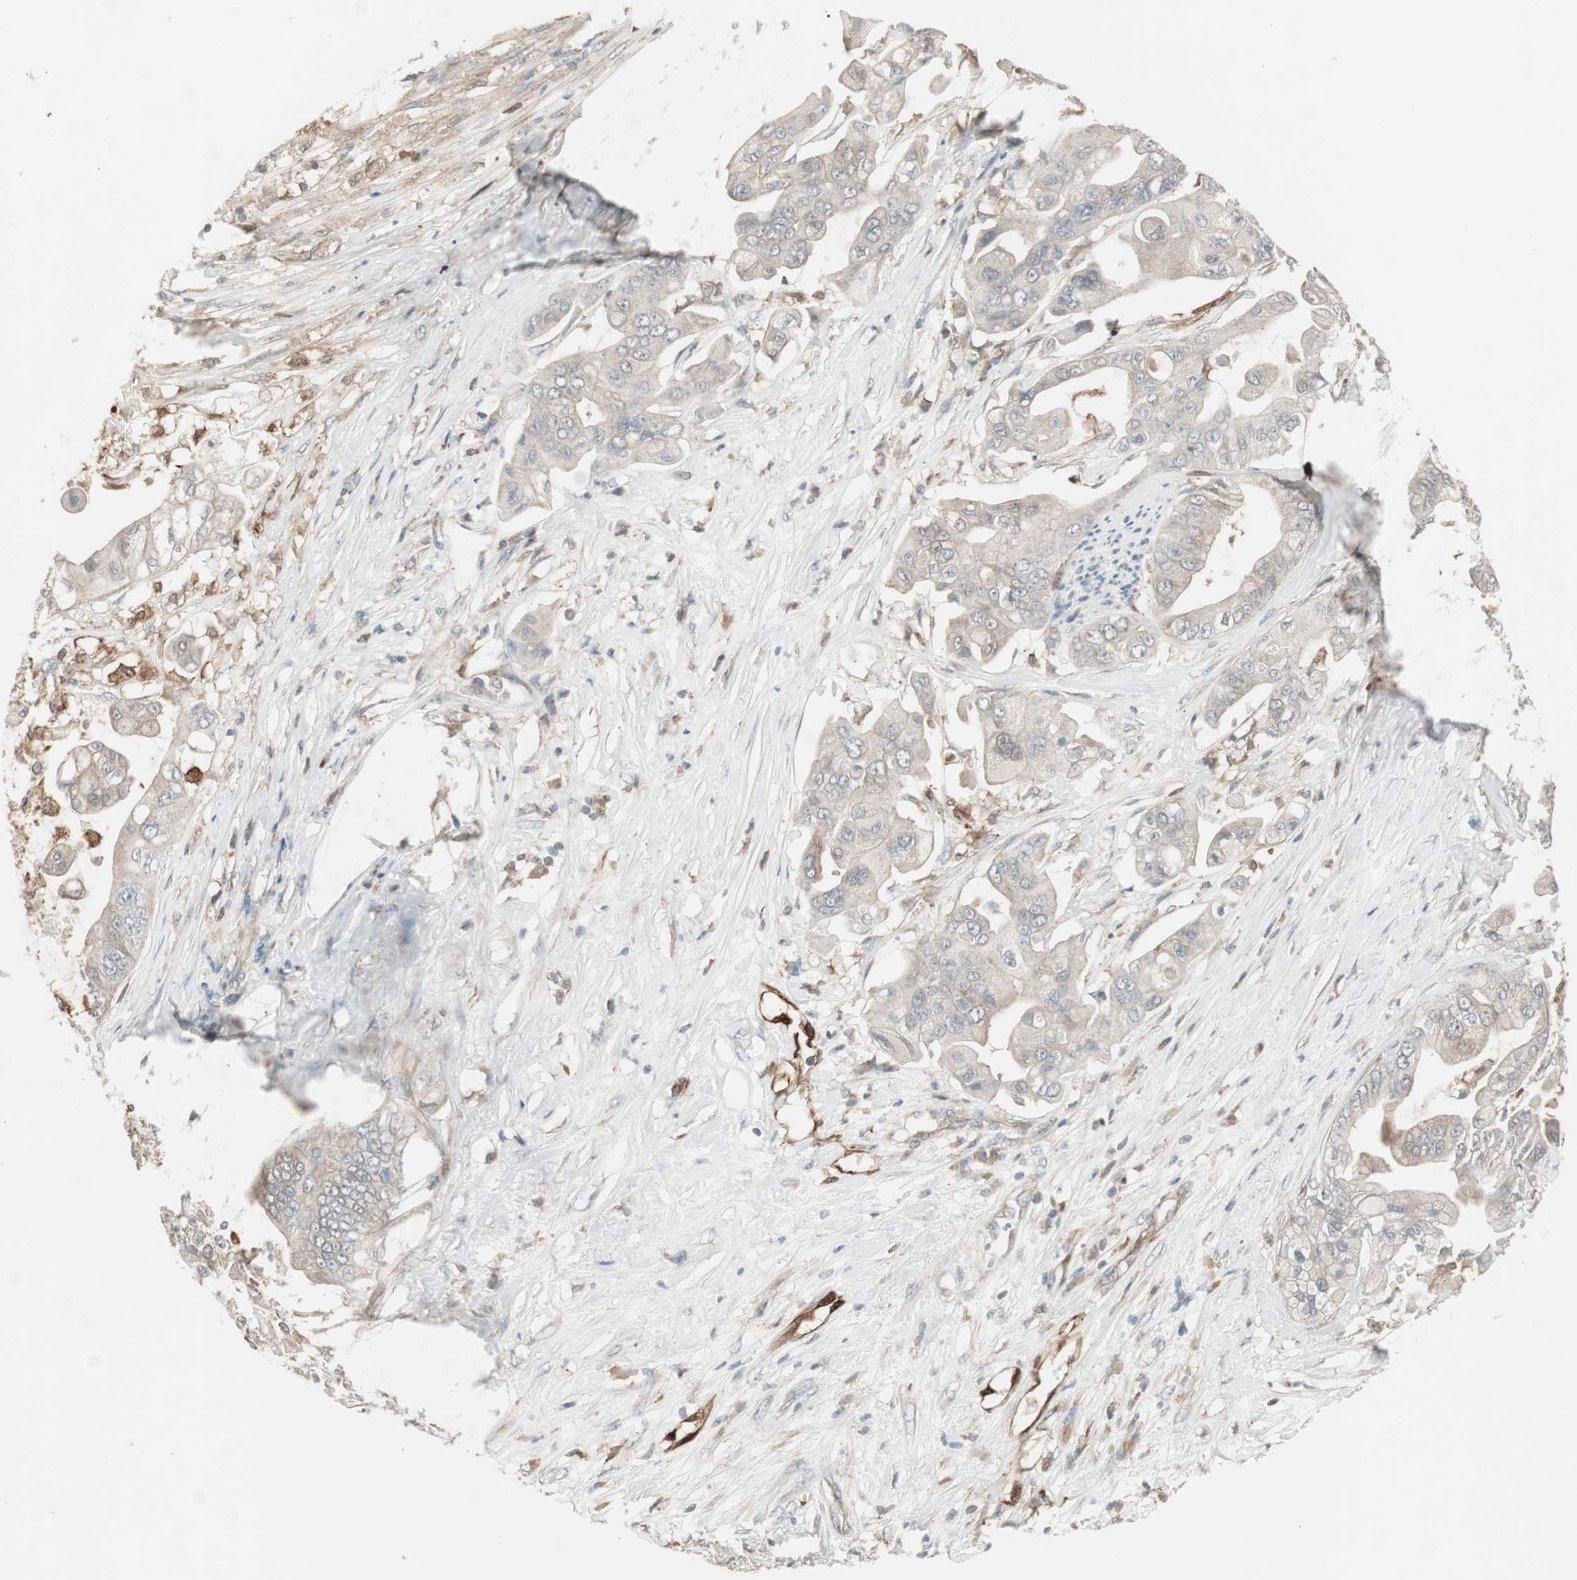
{"staining": {"intensity": "weak", "quantity": ">75%", "location": "cytoplasmic/membranous"}, "tissue": "pancreatic cancer", "cell_type": "Tumor cells", "image_type": "cancer", "snomed": [{"axis": "morphology", "description": "Adenocarcinoma, NOS"}, {"axis": "topography", "description": "Pancreas"}], "caption": "Immunohistochemical staining of pancreatic cancer reveals low levels of weak cytoplasmic/membranous protein staining in about >75% of tumor cells.", "gene": "STAB1", "patient": {"sex": "female", "age": 75}}